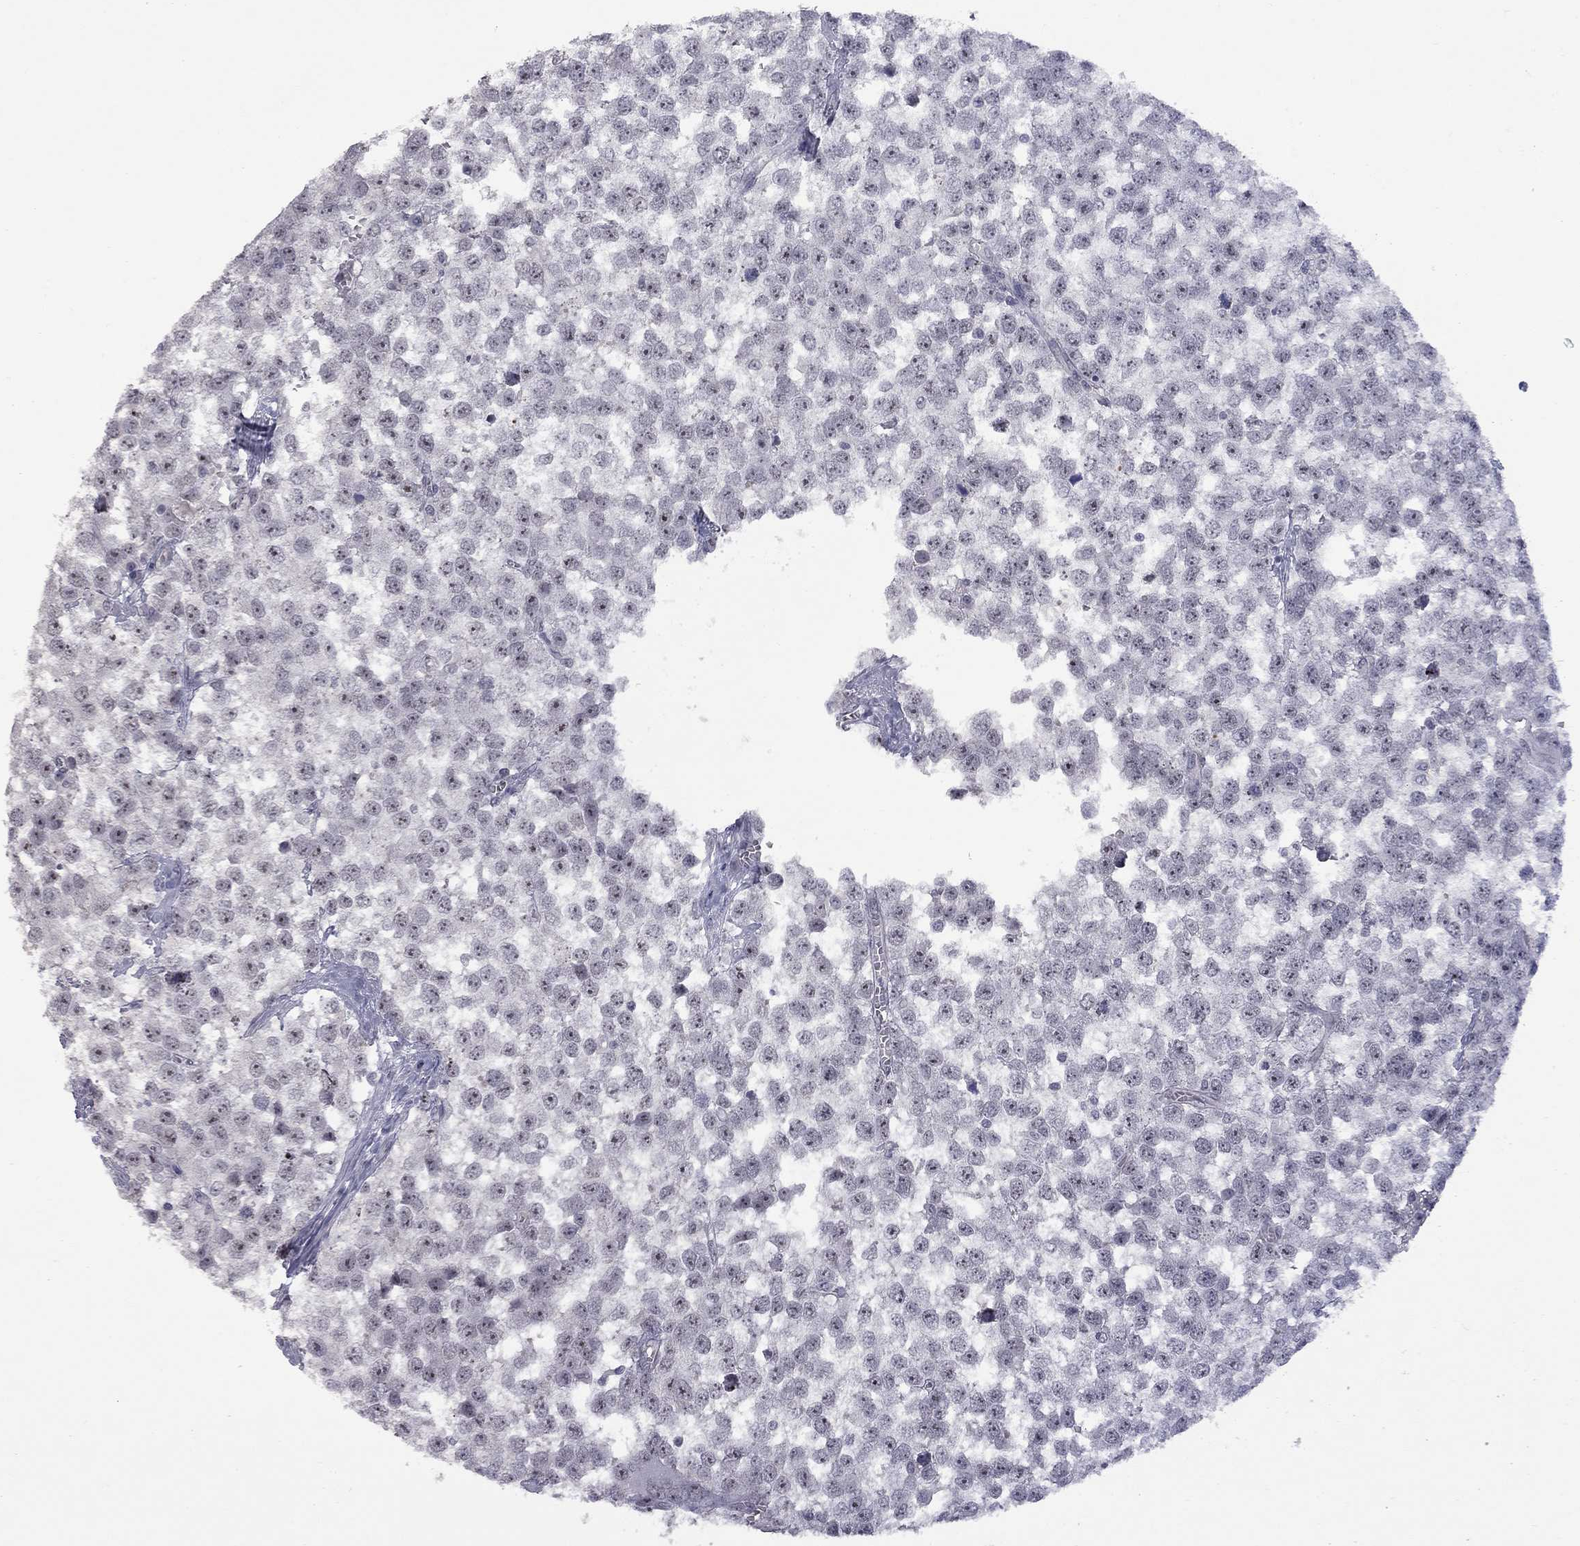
{"staining": {"intensity": "moderate", "quantity": "25%-75%", "location": "nuclear"}, "tissue": "testis cancer", "cell_type": "Tumor cells", "image_type": "cancer", "snomed": [{"axis": "morphology", "description": "Normal tissue, NOS"}, {"axis": "morphology", "description": "Seminoma, NOS"}, {"axis": "topography", "description": "Testis"}, {"axis": "topography", "description": "Epididymis"}], "caption": "Tumor cells reveal medium levels of moderate nuclear expression in about 25%-75% of cells in human testis seminoma. (DAB = brown stain, brightfield microscopy at high magnification).", "gene": "GSG1L", "patient": {"sex": "male", "age": 34}}